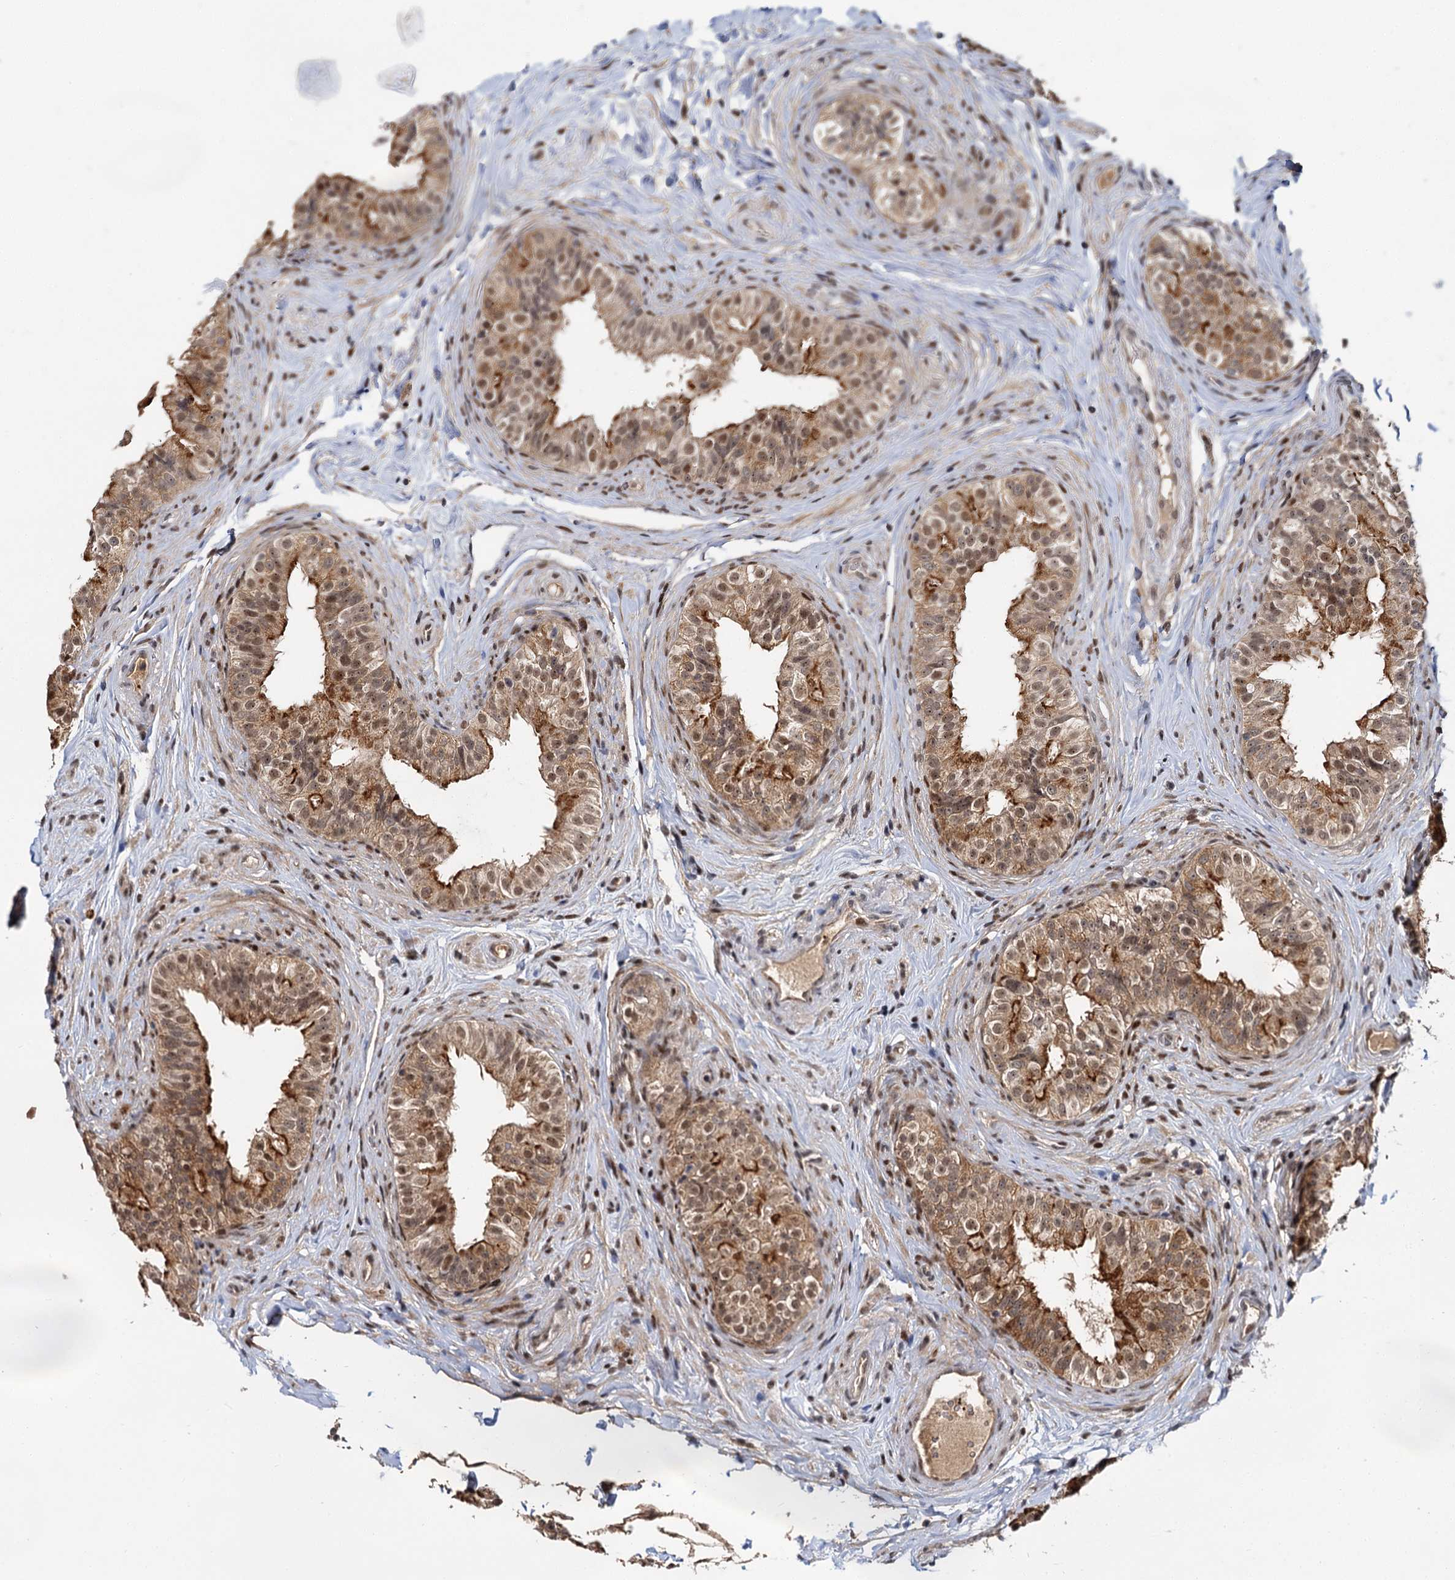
{"staining": {"intensity": "moderate", "quantity": ">75%", "location": "cytoplasmic/membranous,nuclear"}, "tissue": "epididymis", "cell_type": "Glandular cells", "image_type": "normal", "snomed": [{"axis": "morphology", "description": "Normal tissue, NOS"}, {"axis": "topography", "description": "Epididymis"}], "caption": "Immunohistochemical staining of benign epididymis shows moderate cytoplasmic/membranous,nuclear protein positivity in approximately >75% of glandular cells. Nuclei are stained in blue.", "gene": "MBD6", "patient": {"sex": "male", "age": 49}}